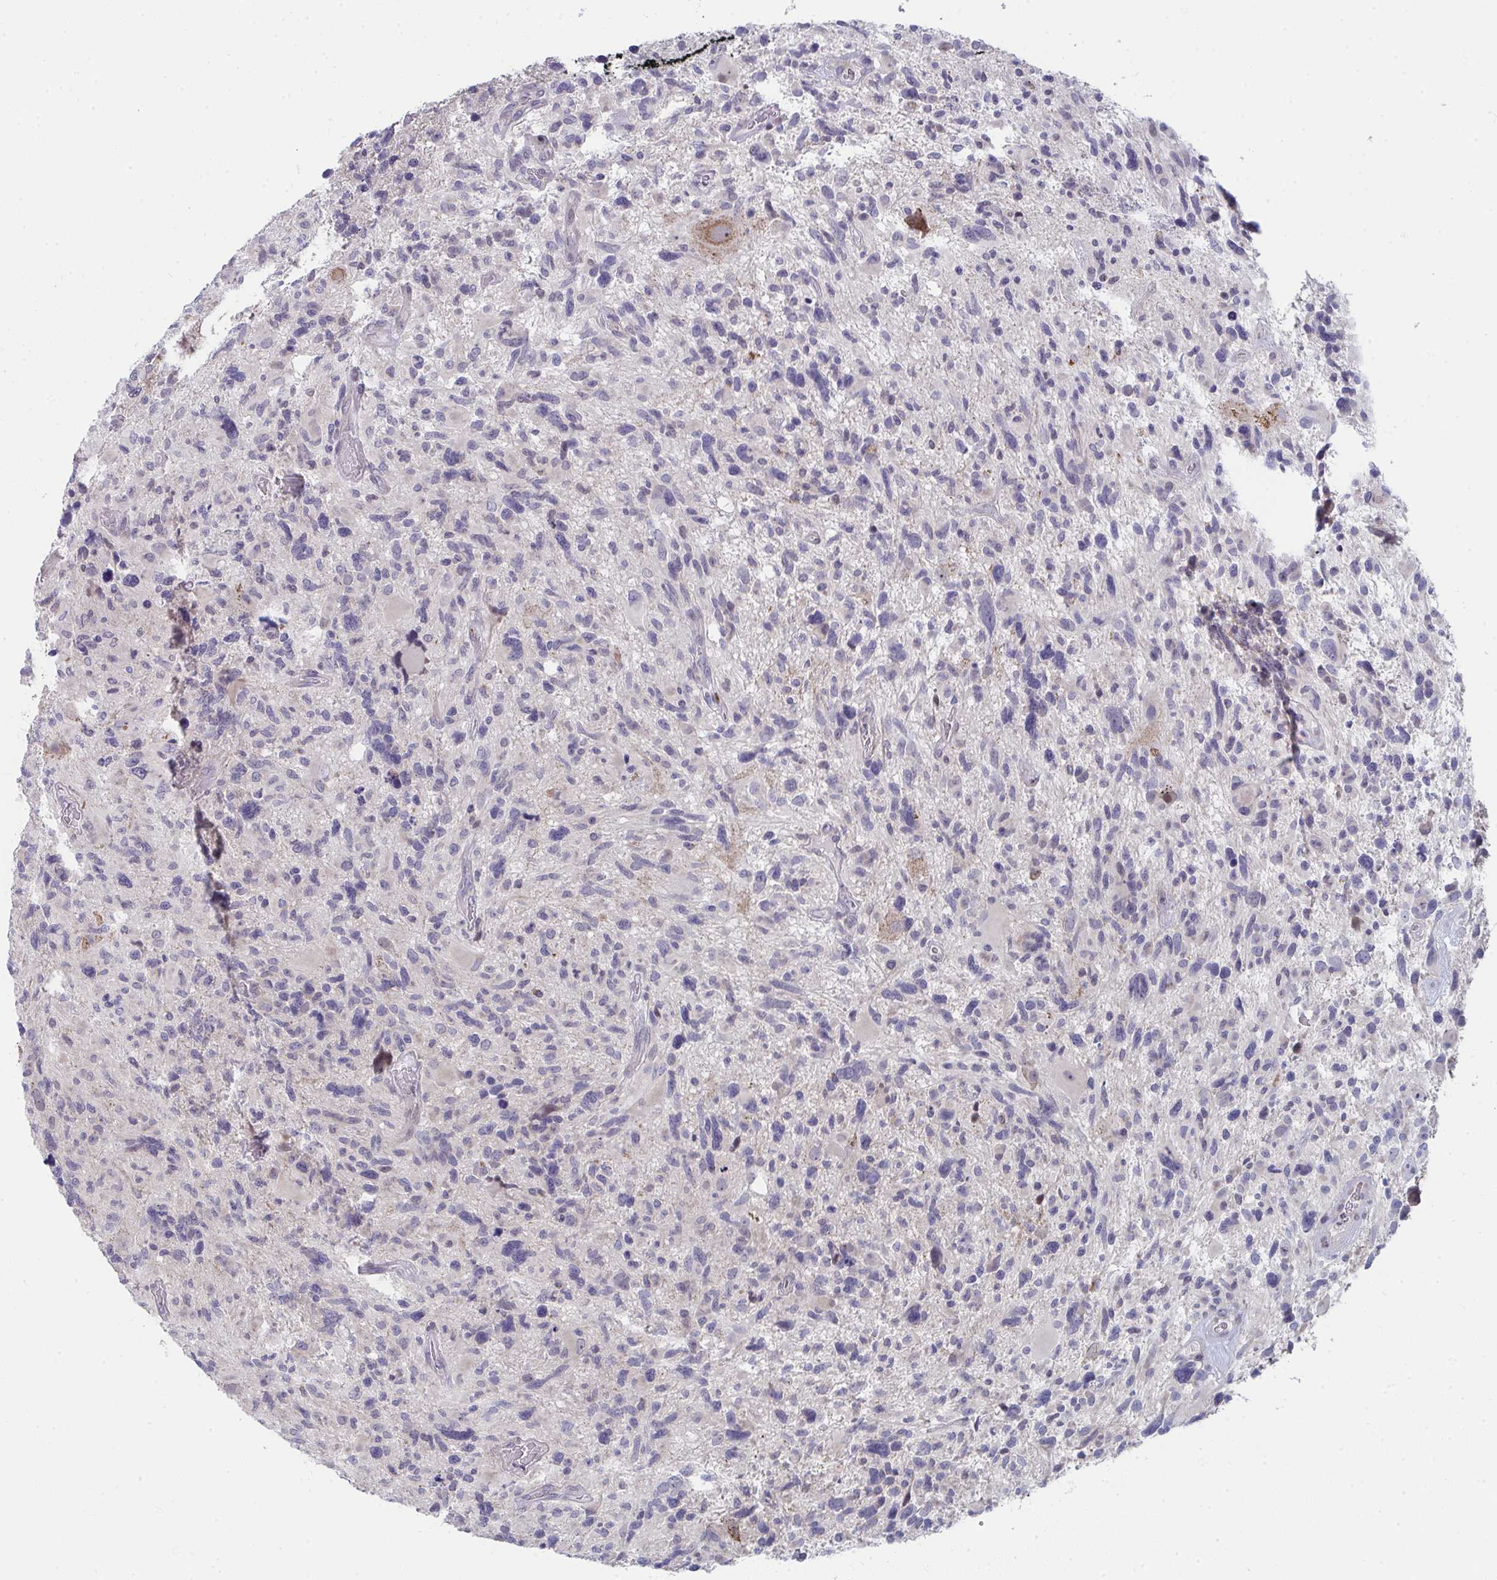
{"staining": {"intensity": "negative", "quantity": "none", "location": "none"}, "tissue": "glioma", "cell_type": "Tumor cells", "image_type": "cancer", "snomed": [{"axis": "morphology", "description": "Glioma, malignant, High grade"}, {"axis": "topography", "description": "Brain"}], "caption": "An immunohistochemistry (IHC) photomicrograph of malignant glioma (high-grade) is shown. There is no staining in tumor cells of malignant glioma (high-grade).", "gene": "VWDE", "patient": {"sex": "male", "age": 49}}